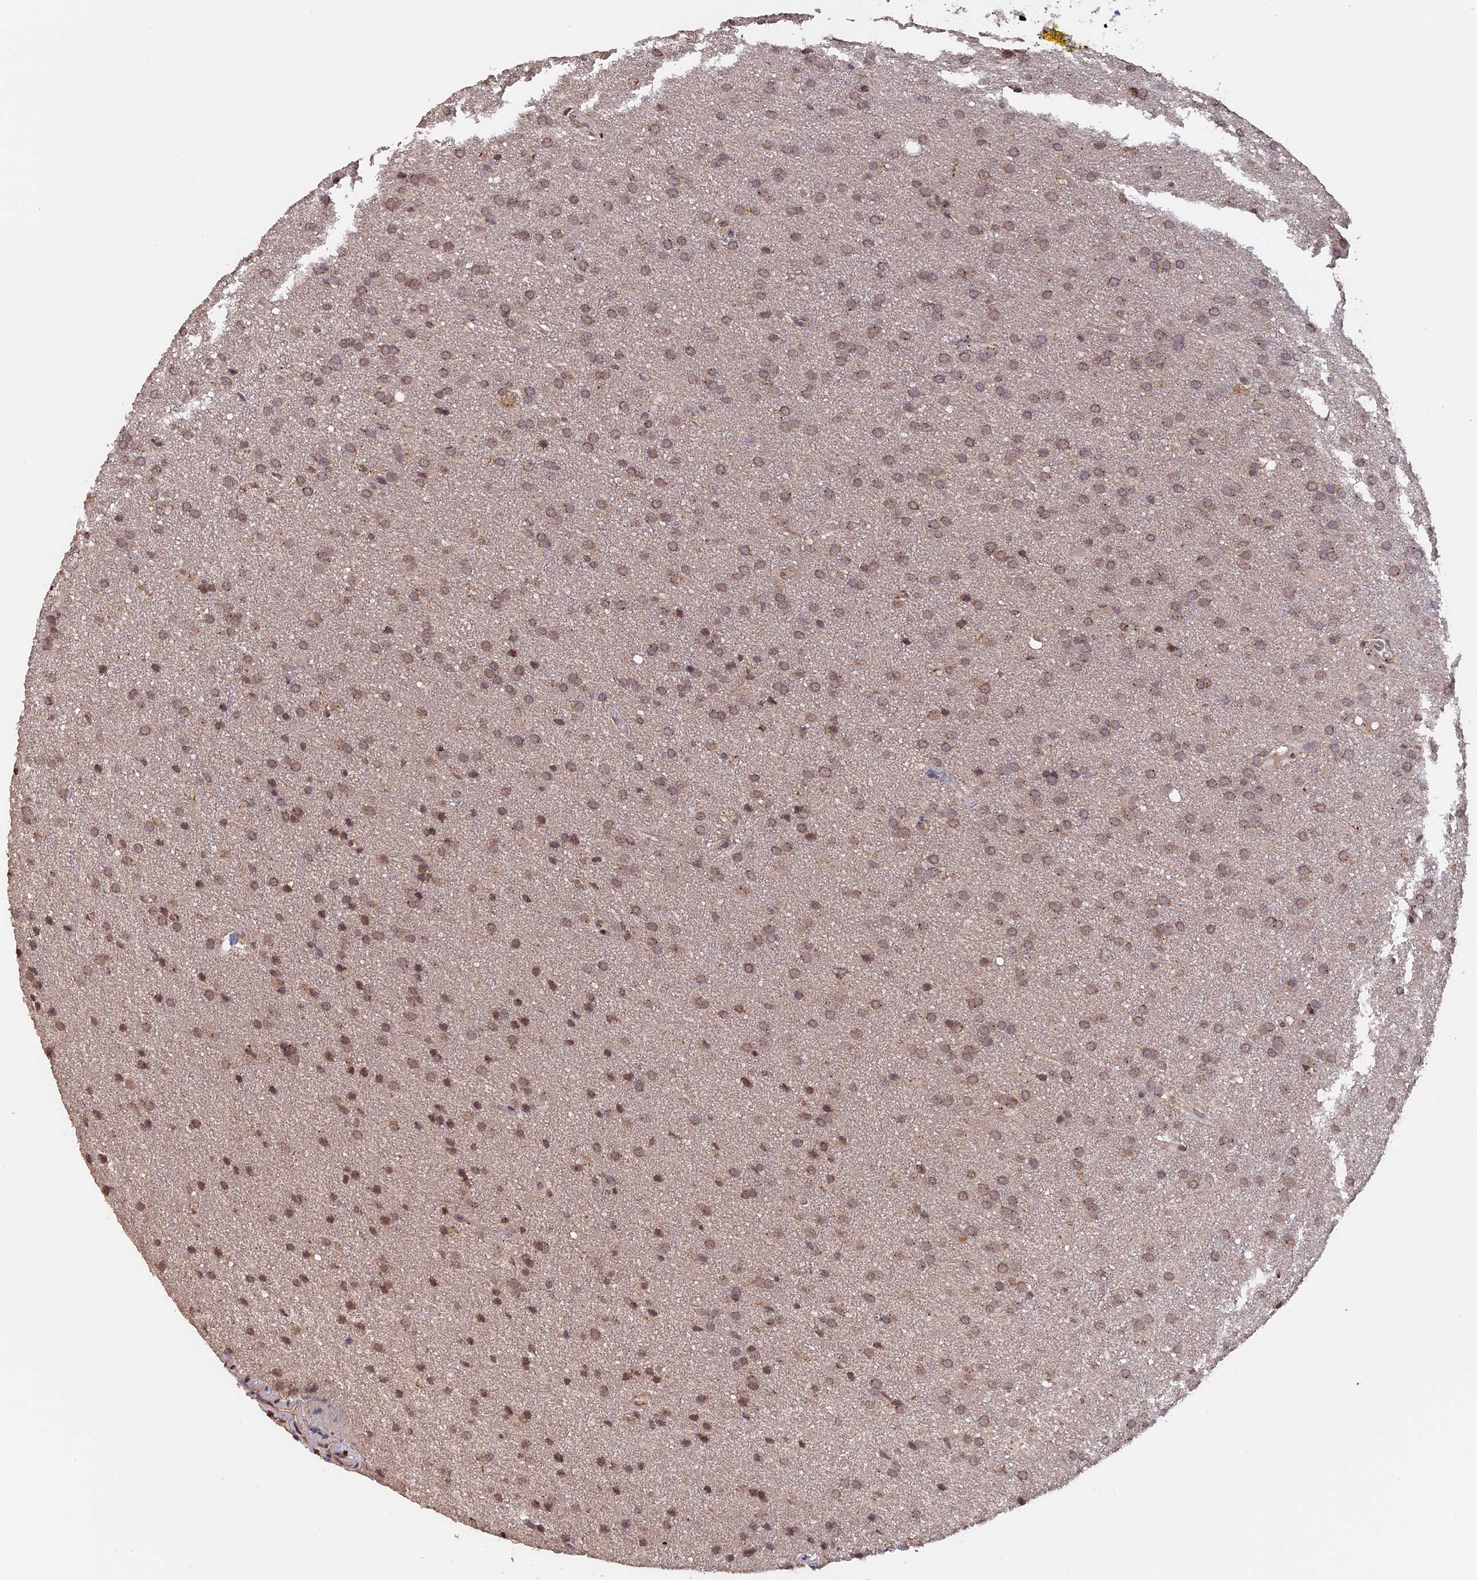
{"staining": {"intensity": "moderate", "quantity": ">75%", "location": "cytoplasmic/membranous,nuclear"}, "tissue": "glioma", "cell_type": "Tumor cells", "image_type": "cancer", "snomed": [{"axis": "morphology", "description": "Glioma, malignant, Low grade"}, {"axis": "topography", "description": "Brain"}], "caption": "An image of human malignant glioma (low-grade) stained for a protein demonstrates moderate cytoplasmic/membranous and nuclear brown staining in tumor cells. (DAB IHC, brown staining for protein, blue staining for nuclei).", "gene": "PIGQ", "patient": {"sex": "female", "age": 32}}